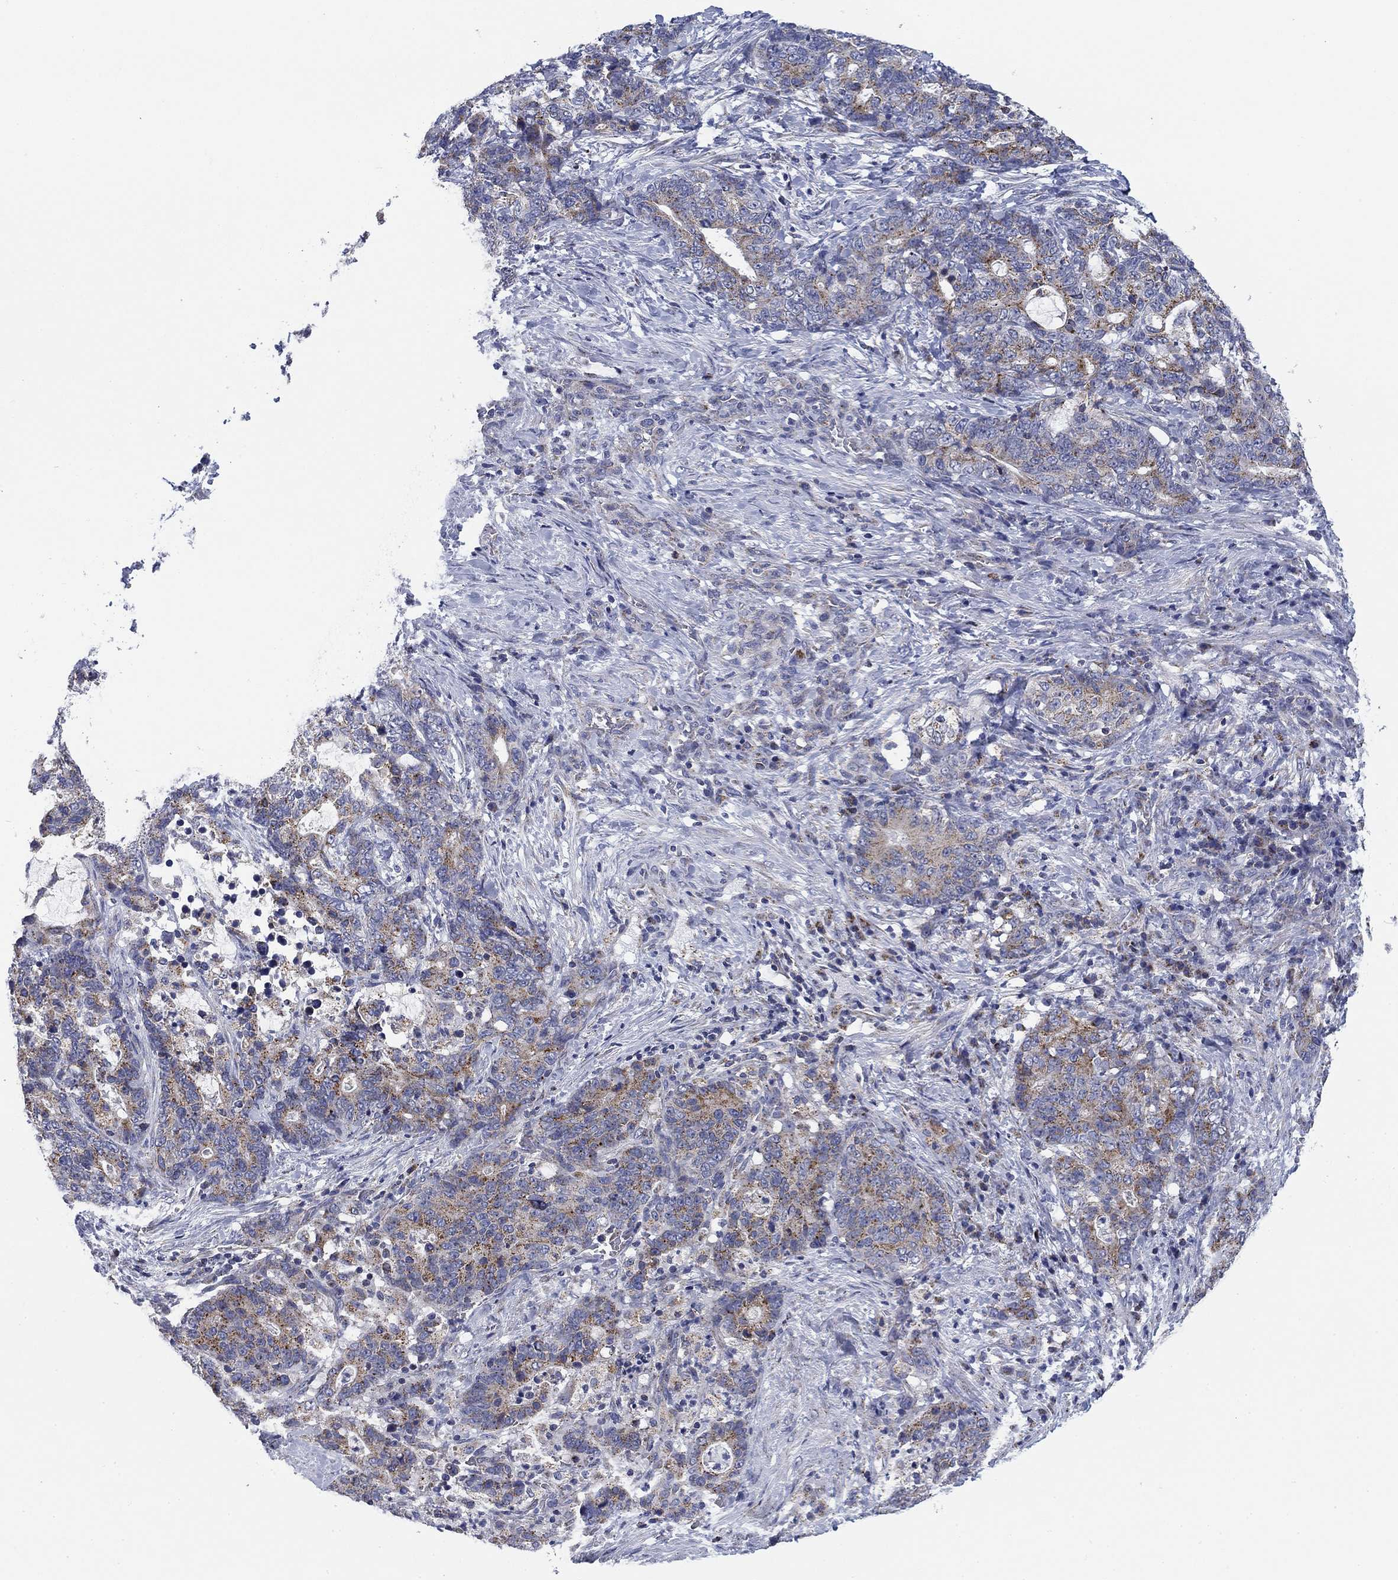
{"staining": {"intensity": "moderate", "quantity": "<25%", "location": "cytoplasmic/membranous"}, "tissue": "stomach cancer", "cell_type": "Tumor cells", "image_type": "cancer", "snomed": [{"axis": "morphology", "description": "Normal tissue, NOS"}, {"axis": "morphology", "description": "Adenocarcinoma, NOS"}, {"axis": "topography", "description": "Stomach"}], "caption": "This is a photomicrograph of IHC staining of stomach cancer, which shows moderate staining in the cytoplasmic/membranous of tumor cells.", "gene": "NACAD", "patient": {"sex": "female", "age": 64}}